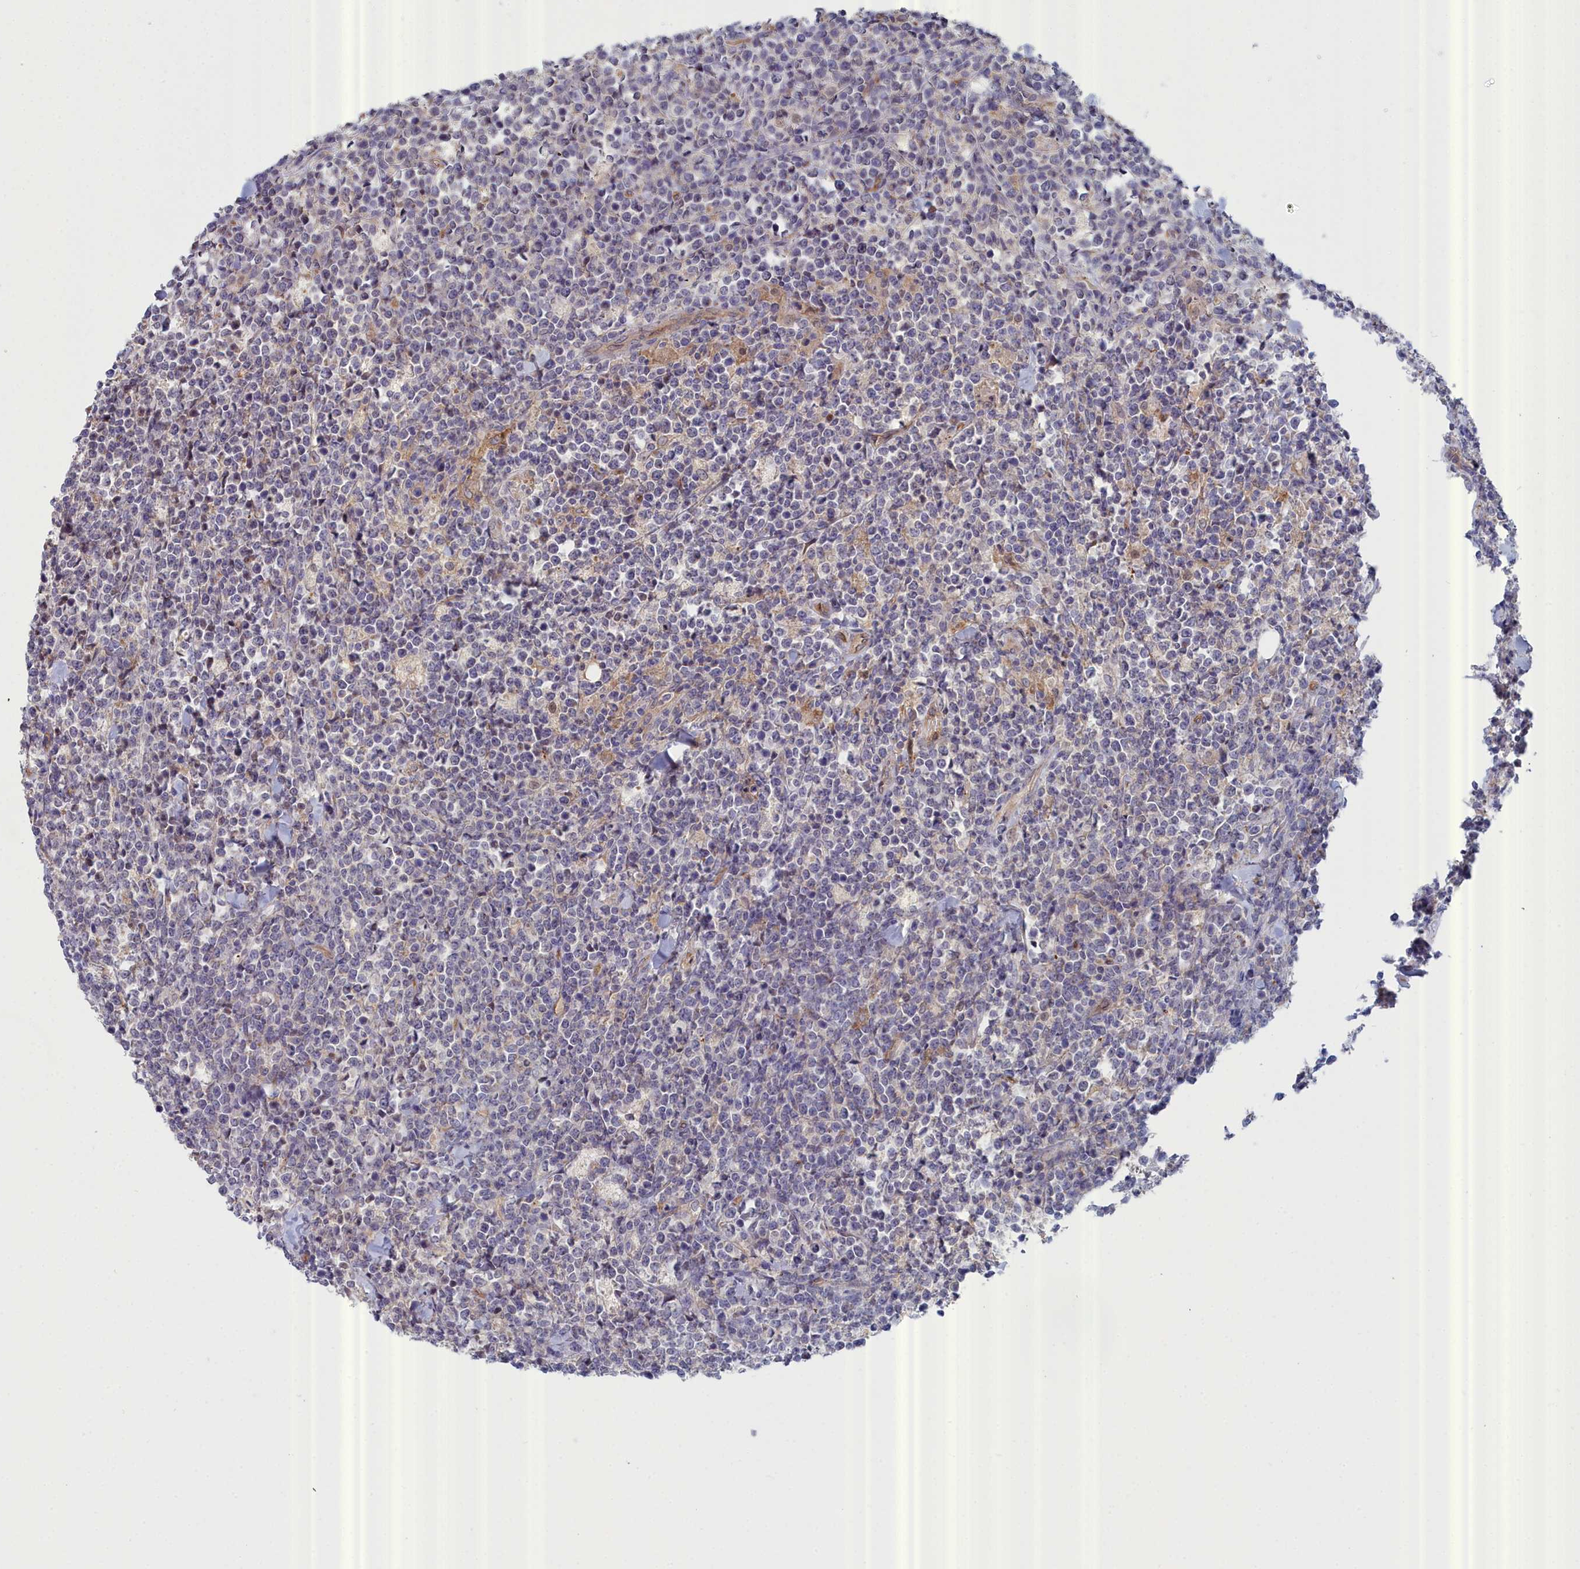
{"staining": {"intensity": "negative", "quantity": "none", "location": "none"}, "tissue": "lymphoma", "cell_type": "Tumor cells", "image_type": "cancer", "snomed": [{"axis": "morphology", "description": "Malignant lymphoma, non-Hodgkin's type, High grade"}, {"axis": "topography", "description": "Small intestine"}], "caption": "Tumor cells are negative for protein expression in human lymphoma.", "gene": "RDX", "patient": {"sex": "male", "age": 8}}